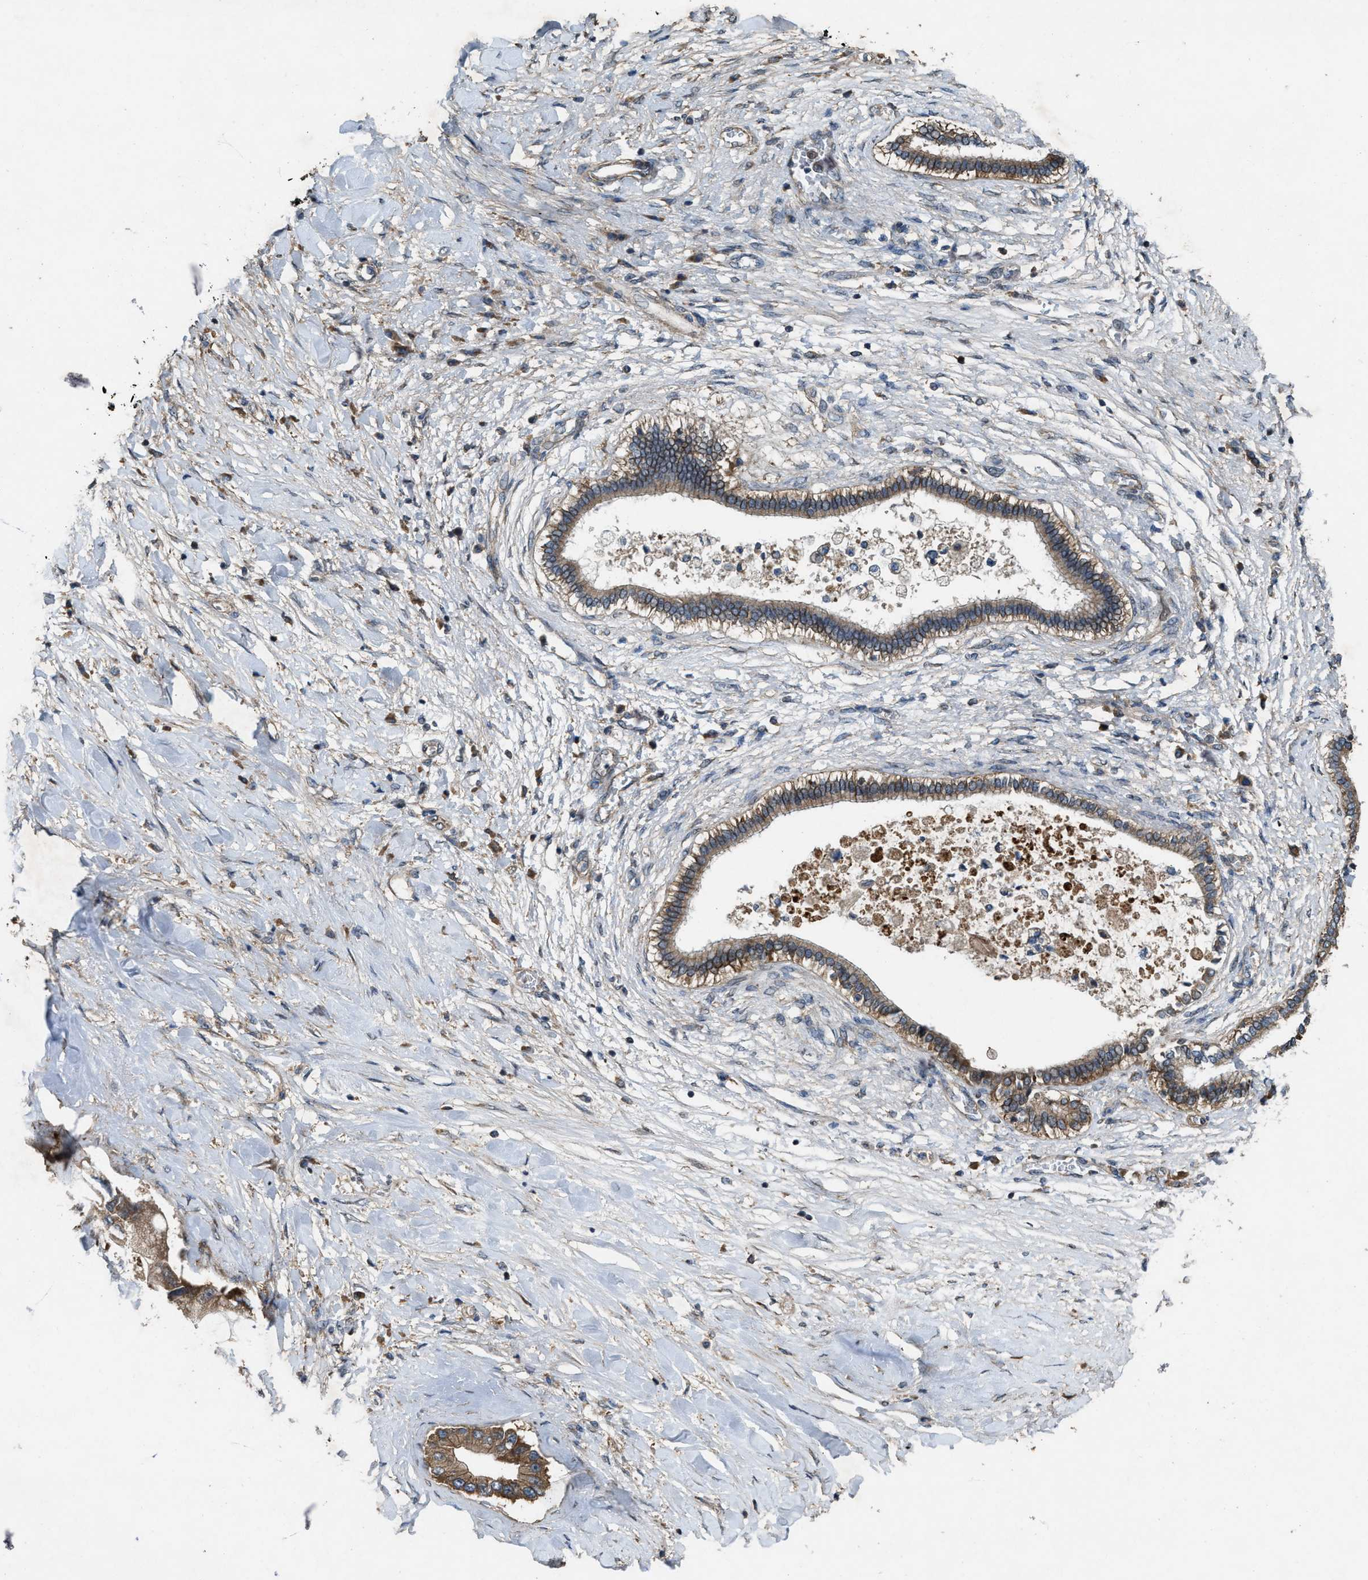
{"staining": {"intensity": "moderate", "quantity": ">75%", "location": "cytoplasmic/membranous"}, "tissue": "liver cancer", "cell_type": "Tumor cells", "image_type": "cancer", "snomed": [{"axis": "morphology", "description": "Cholangiocarcinoma"}, {"axis": "topography", "description": "Liver"}], "caption": "Immunohistochemical staining of liver cholangiocarcinoma demonstrates medium levels of moderate cytoplasmic/membranous positivity in approximately >75% of tumor cells.", "gene": "PDP2", "patient": {"sex": "male", "age": 50}}